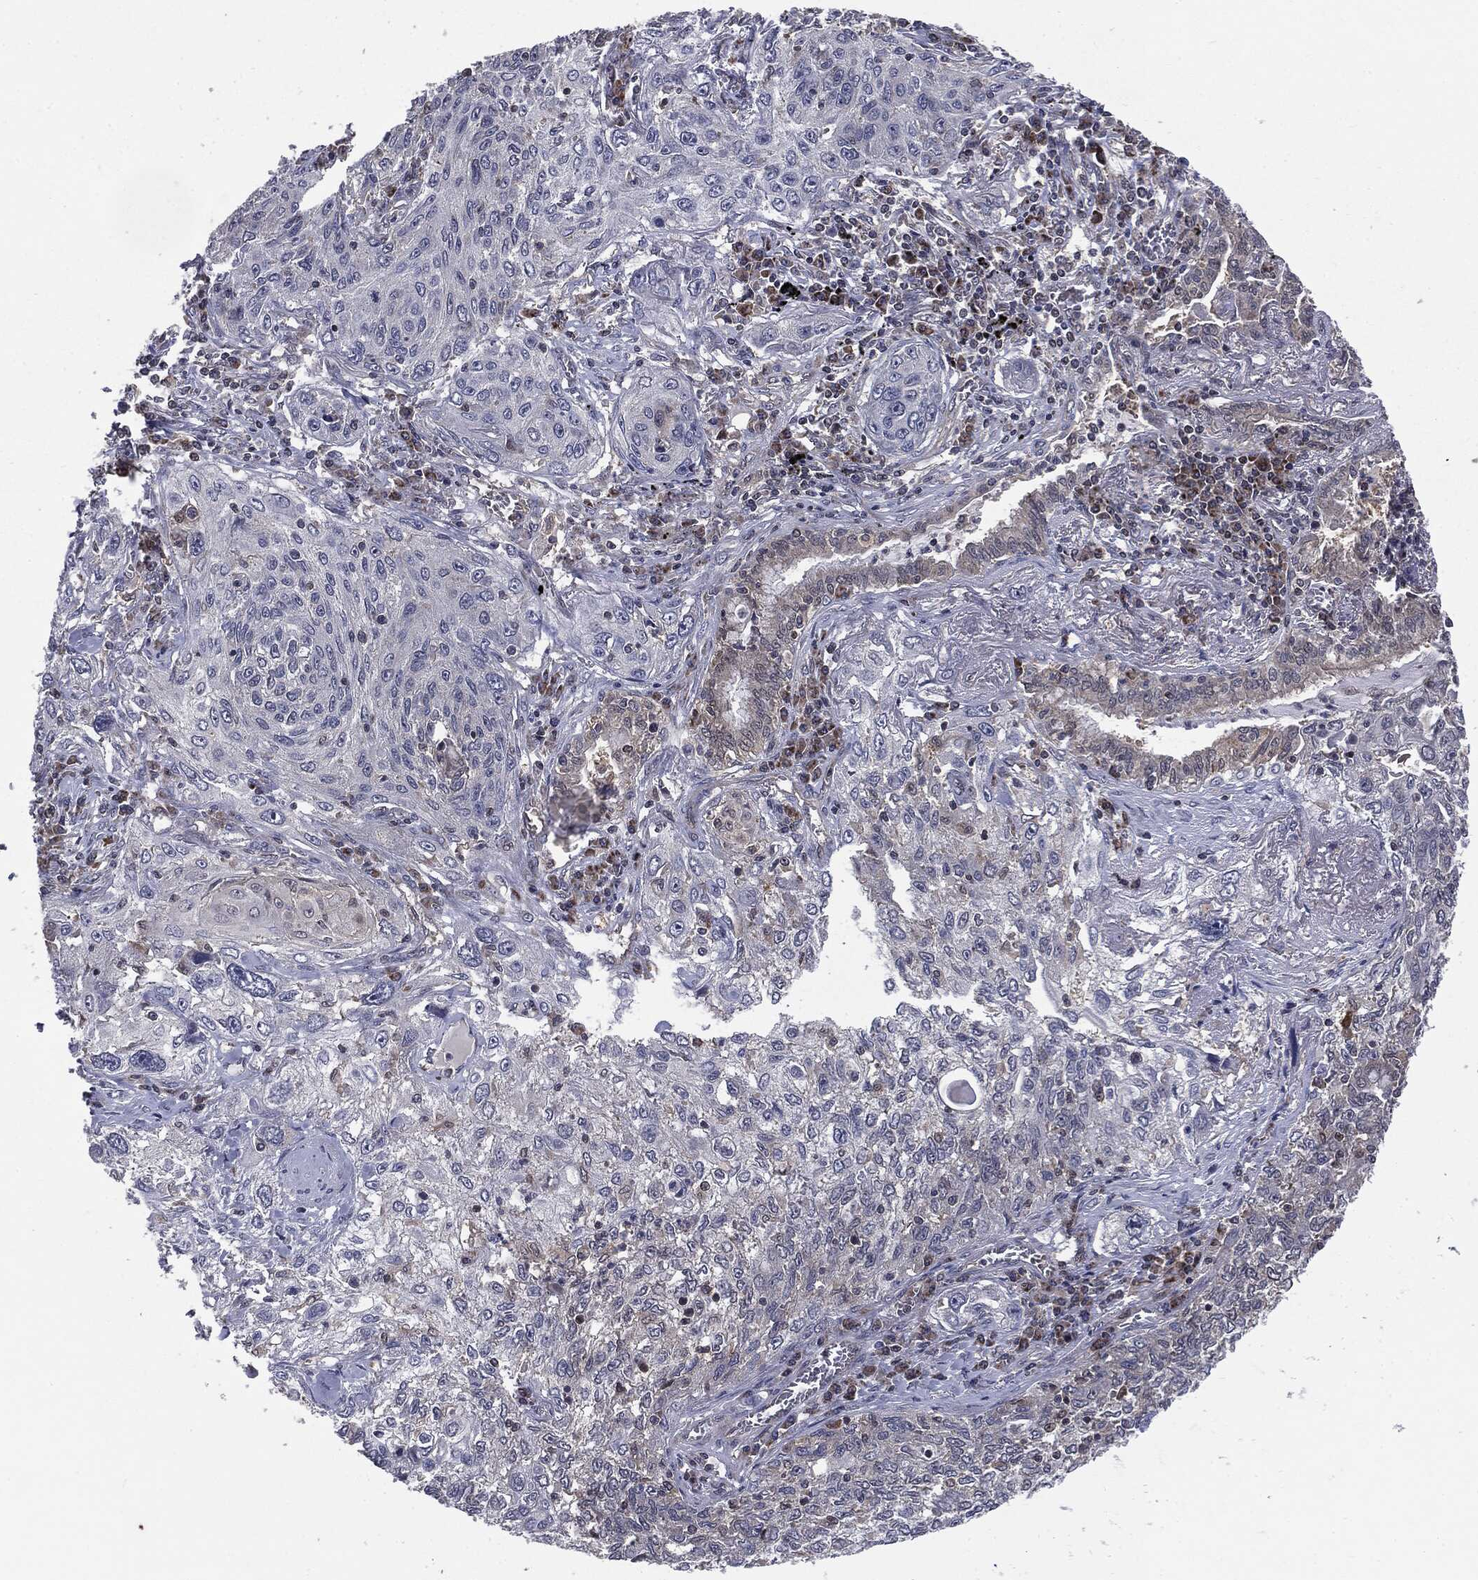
{"staining": {"intensity": "negative", "quantity": "none", "location": "none"}, "tissue": "lung cancer", "cell_type": "Tumor cells", "image_type": "cancer", "snomed": [{"axis": "morphology", "description": "Squamous cell carcinoma, NOS"}, {"axis": "topography", "description": "Lung"}], "caption": "This is an immunohistochemistry (IHC) photomicrograph of lung cancer (squamous cell carcinoma). There is no staining in tumor cells.", "gene": "PTPA", "patient": {"sex": "female", "age": 69}}